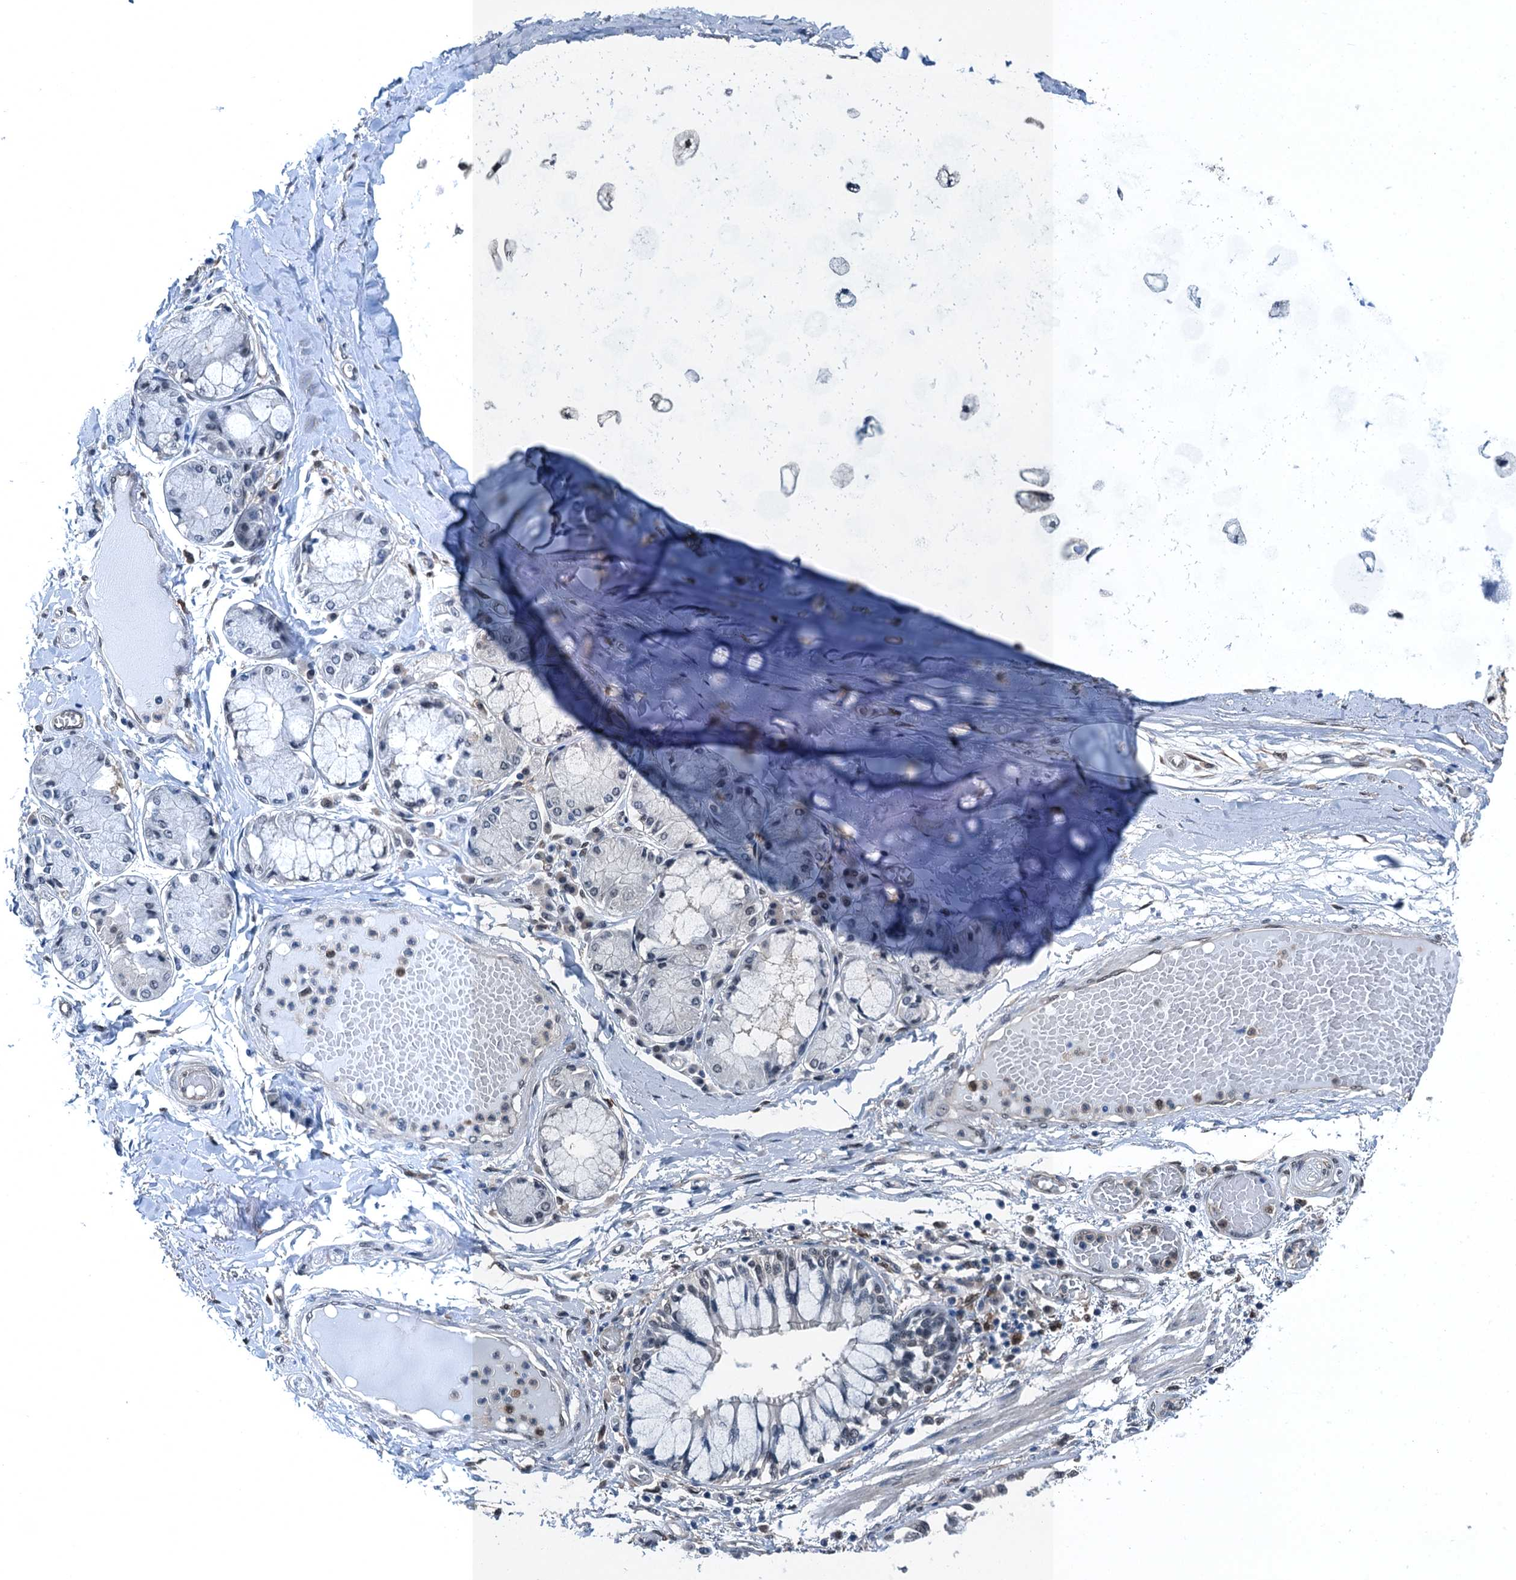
{"staining": {"intensity": "negative", "quantity": "none", "location": "none"}, "tissue": "soft tissue", "cell_type": "Chondrocytes", "image_type": "normal", "snomed": [{"axis": "morphology", "description": "Normal tissue, NOS"}, {"axis": "topography", "description": "Cartilage tissue"}, {"axis": "topography", "description": "Bronchus"}, {"axis": "topography", "description": "Lung"}, {"axis": "topography", "description": "Peripheral nerve tissue"}], "caption": "Immunohistochemical staining of normal soft tissue exhibits no significant positivity in chondrocytes. (Stains: DAB immunohistochemistry (IHC) with hematoxylin counter stain, Microscopy: brightfield microscopy at high magnification).", "gene": "RNH1", "patient": {"sex": "female", "age": 49}}